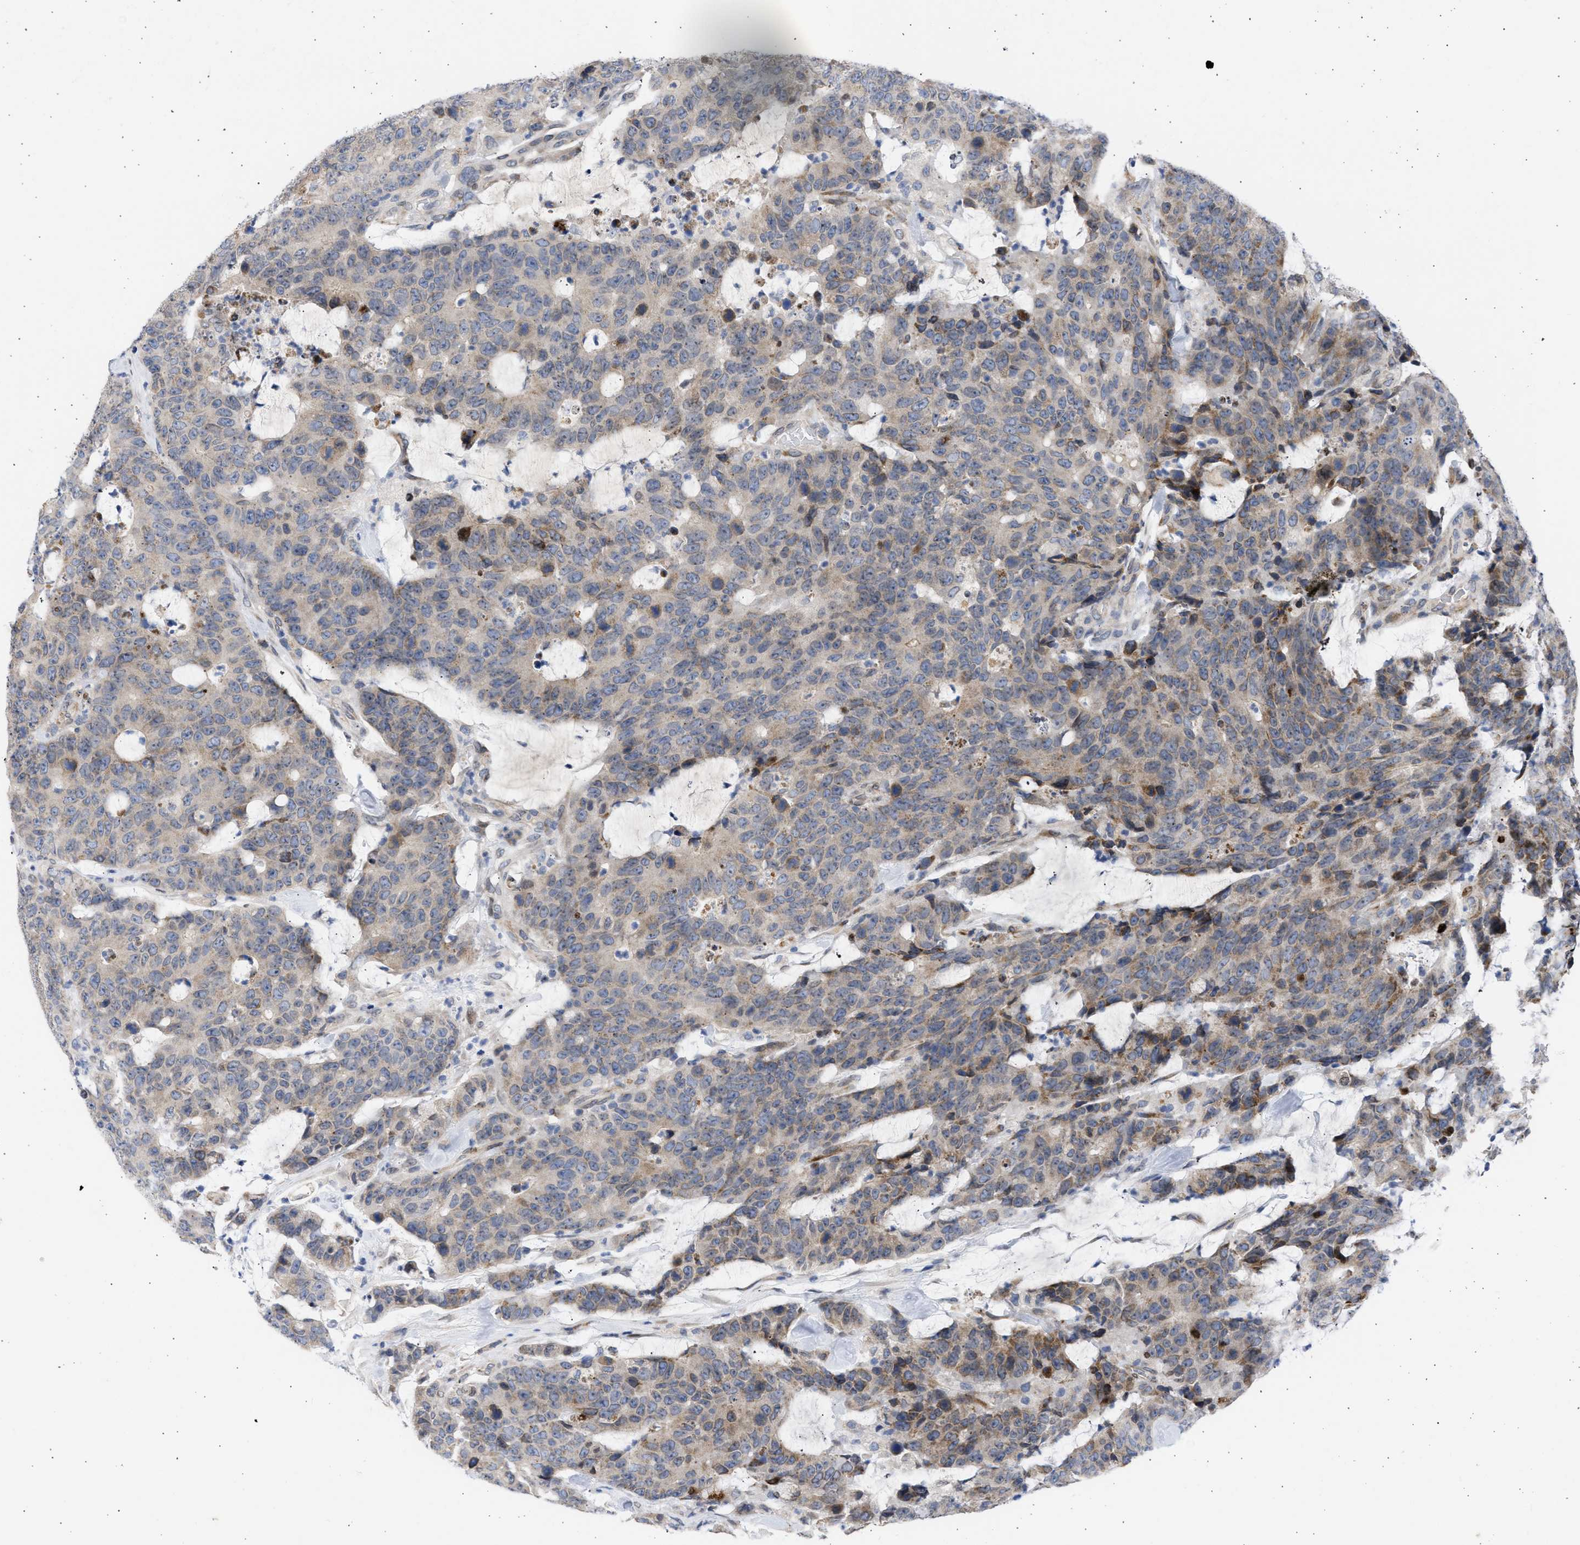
{"staining": {"intensity": "moderate", "quantity": "<25%", "location": "cytoplasmic/membranous"}, "tissue": "colorectal cancer", "cell_type": "Tumor cells", "image_type": "cancer", "snomed": [{"axis": "morphology", "description": "Adenocarcinoma, NOS"}, {"axis": "topography", "description": "Colon"}], "caption": "Colorectal adenocarcinoma stained with a brown dye exhibits moderate cytoplasmic/membranous positive expression in approximately <25% of tumor cells.", "gene": "NUP35", "patient": {"sex": "female", "age": 86}}